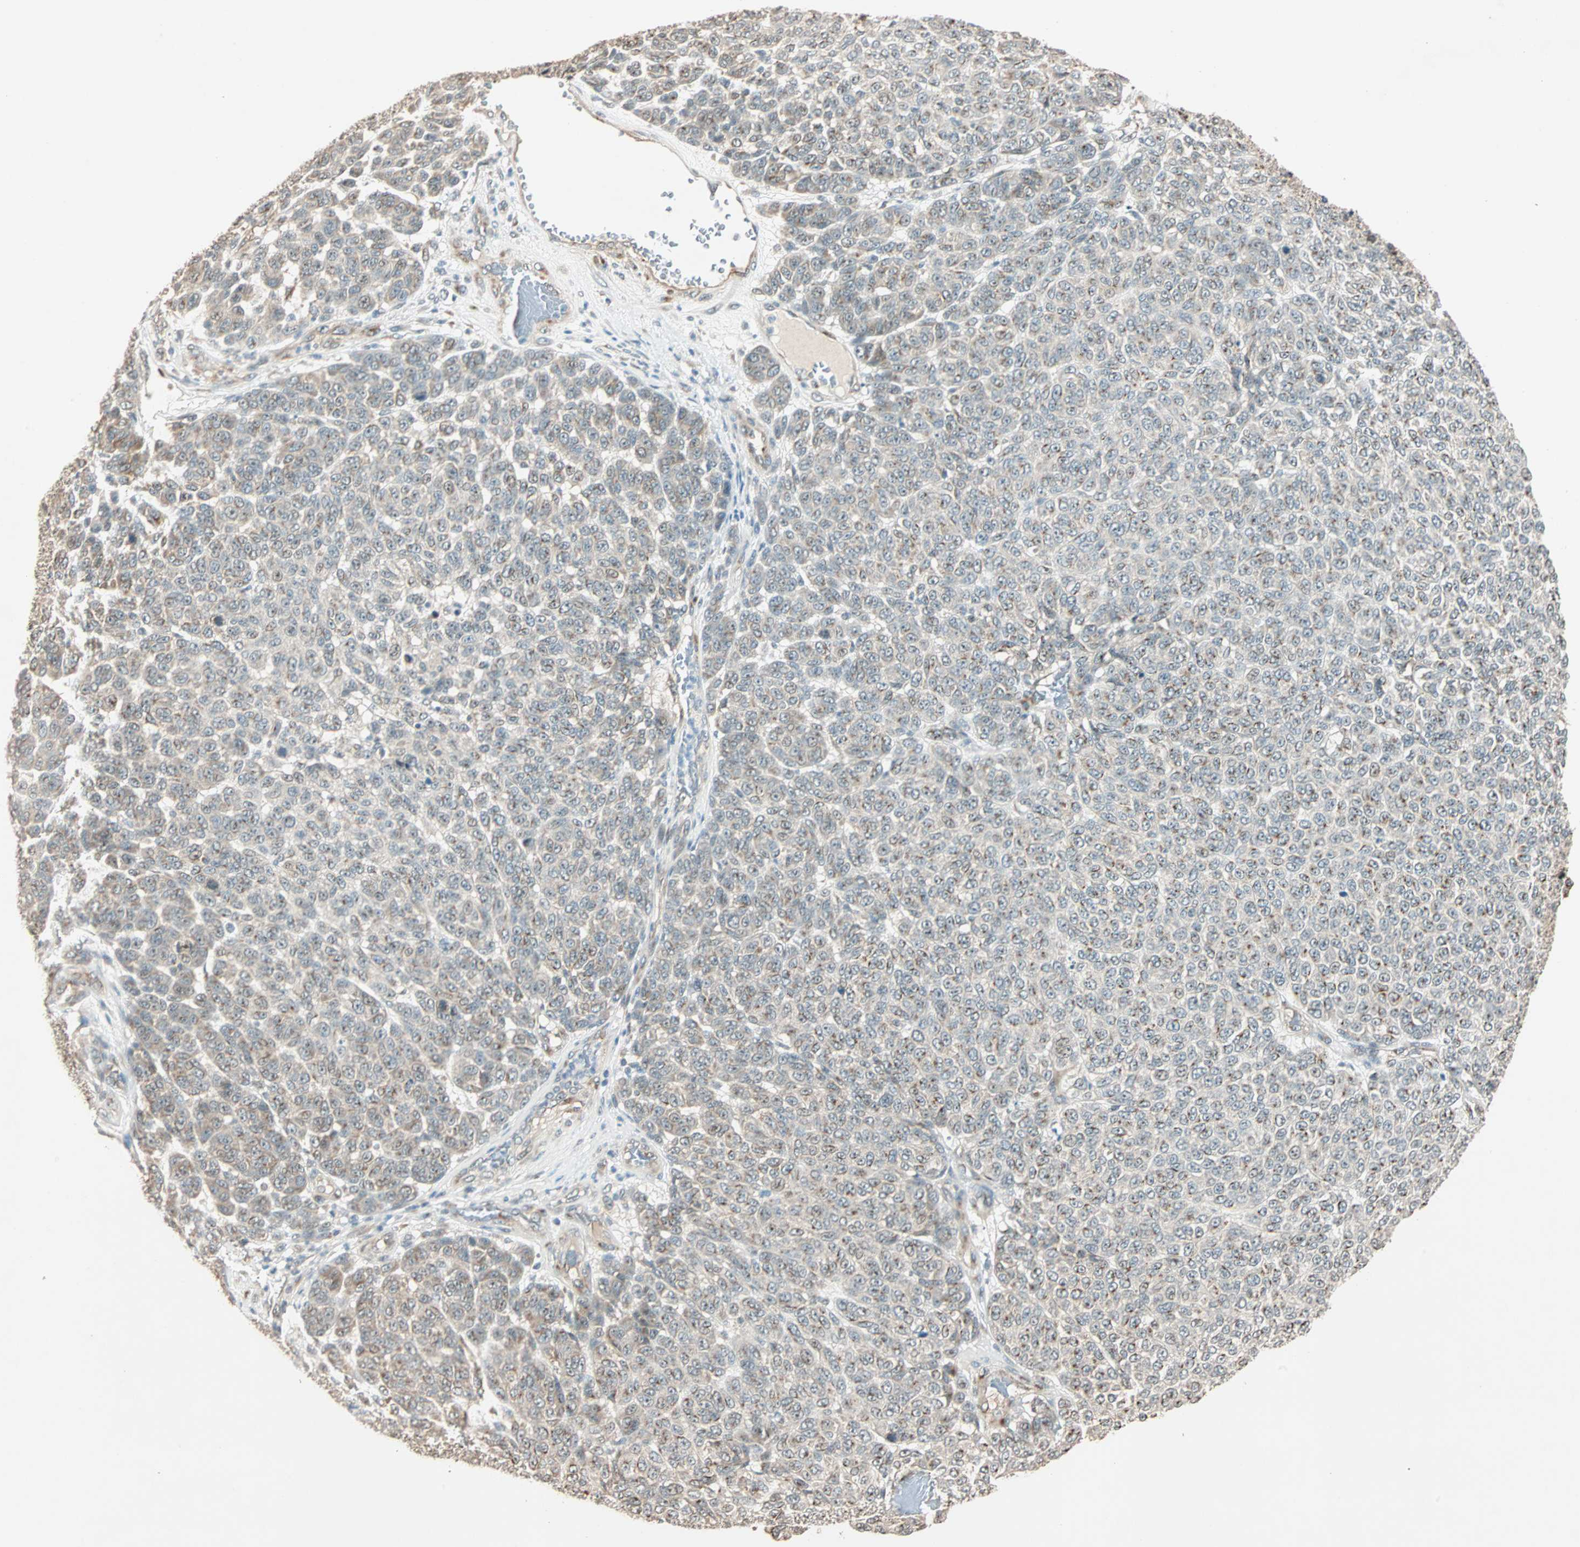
{"staining": {"intensity": "weak", "quantity": "25%-75%", "location": "cytoplasmic/membranous"}, "tissue": "melanoma", "cell_type": "Tumor cells", "image_type": "cancer", "snomed": [{"axis": "morphology", "description": "Malignant melanoma, NOS"}, {"axis": "topography", "description": "Skin"}], "caption": "Melanoma stained for a protein (brown) shows weak cytoplasmic/membranous positive positivity in about 25%-75% of tumor cells.", "gene": "PRDM2", "patient": {"sex": "male", "age": 59}}